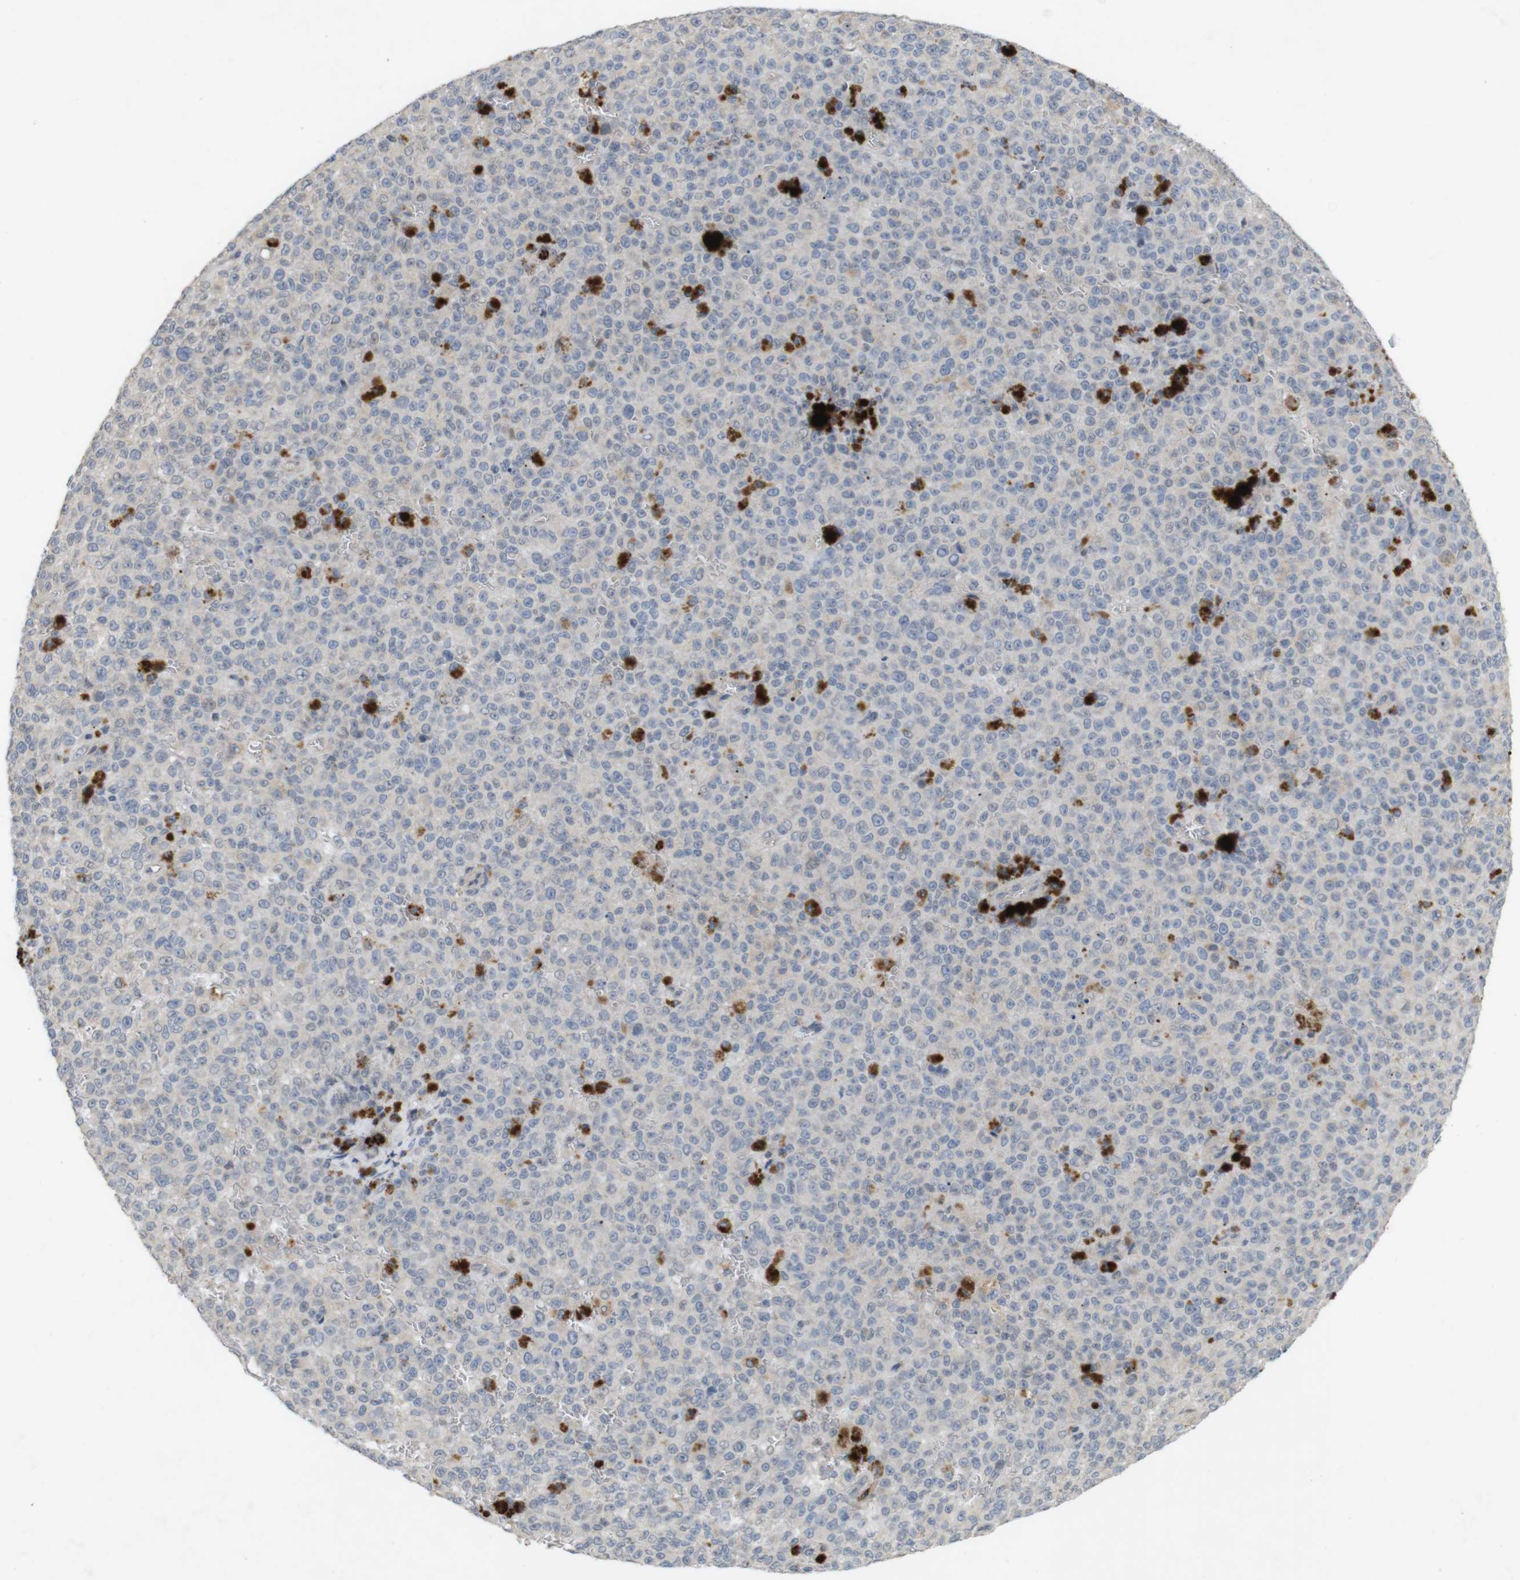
{"staining": {"intensity": "negative", "quantity": "none", "location": "none"}, "tissue": "melanoma", "cell_type": "Tumor cells", "image_type": "cancer", "snomed": [{"axis": "morphology", "description": "Malignant melanoma, NOS"}, {"axis": "topography", "description": "Skin"}], "caption": "Immunohistochemistry image of human melanoma stained for a protein (brown), which demonstrates no expression in tumor cells.", "gene": "TSPAN14", "patient": {"sex": "female", "age": 82}}